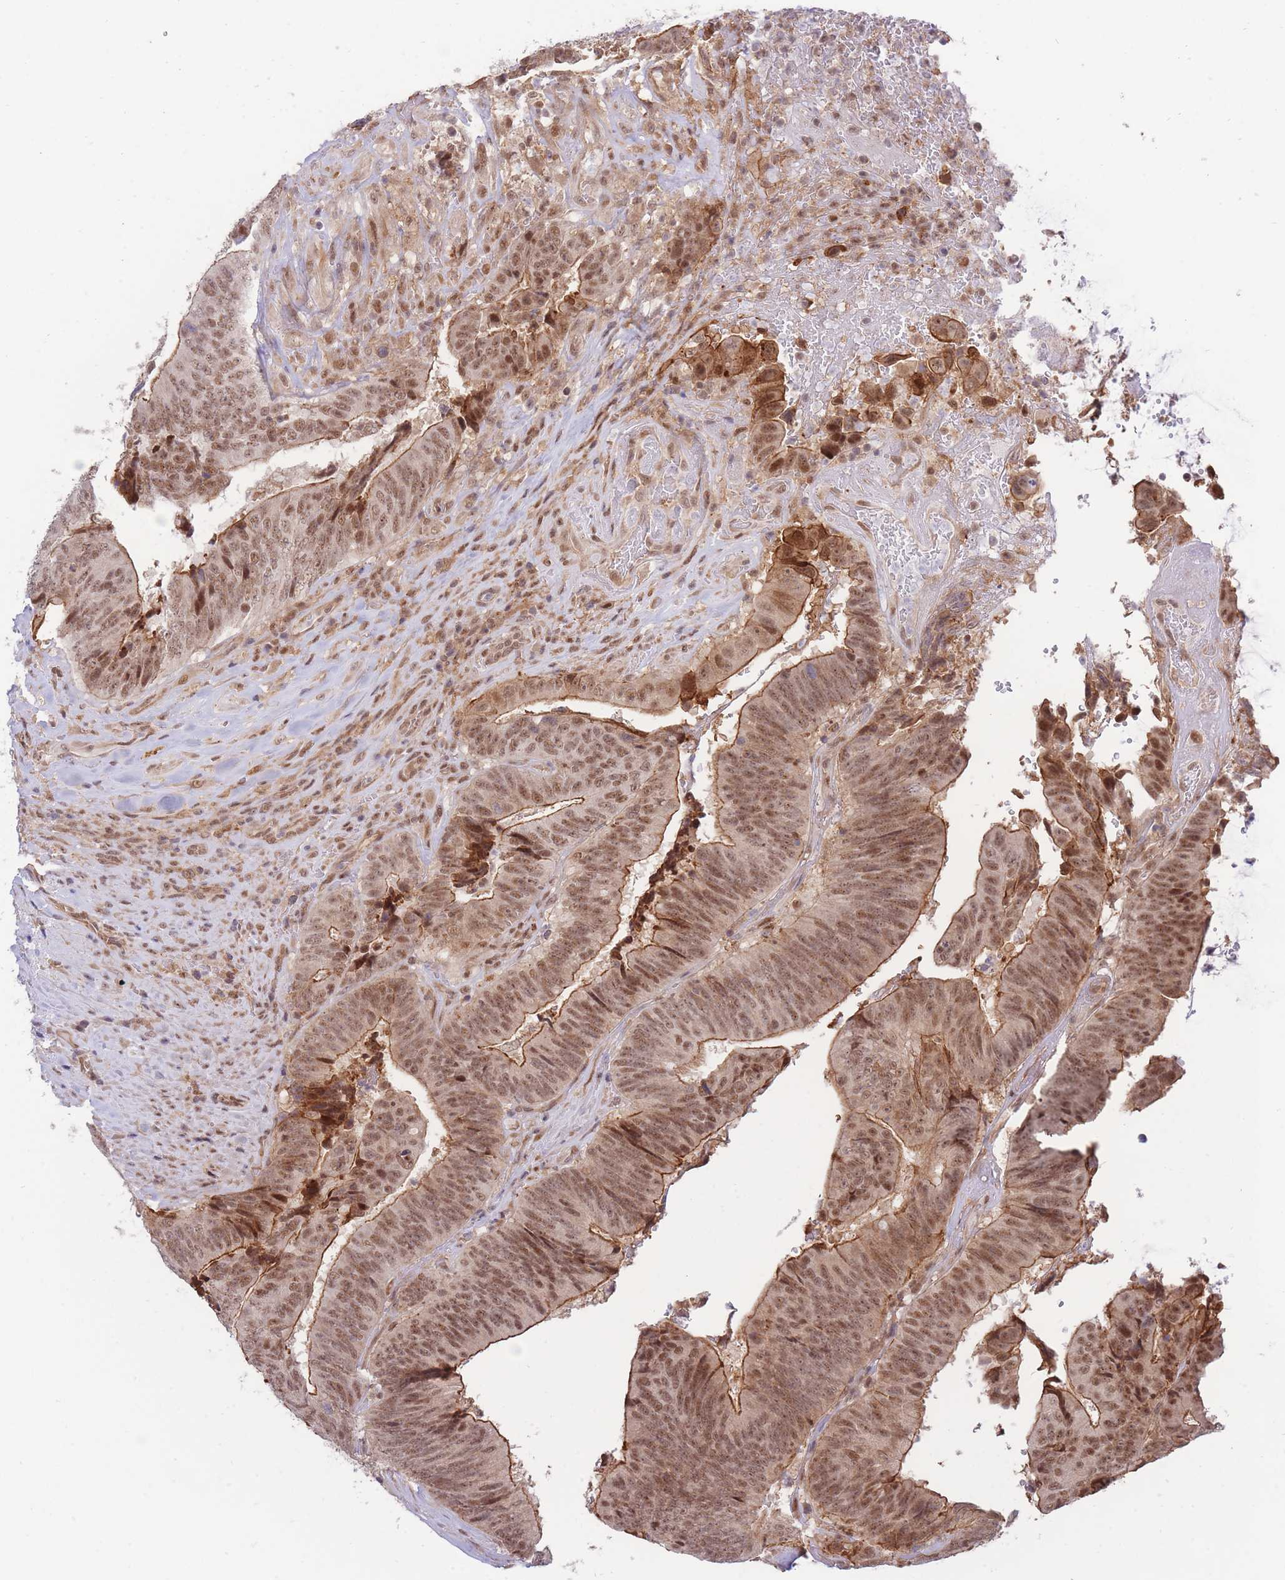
{"staining": {"intensity": "strong", "quantity": ">75%", "location": "cytoplasmic/membranous,nuclear"}, "tissue": "colorectal cancer", "cell_type": "Tumor cells", "image_type": "cancer", "snomed": [{"axis": "morphology", "description": "Adenocarcinoma, NOS"}, {"axis": "topography", "description": "Rectum"}], "caption": "Strong cytoplasmic/membranous and nuclear protein staining is identified in about >75% of tumor cells in colorectal cancer.", "gene": "BOD1L1", "patient": {"sex": "male", "age": 72}}